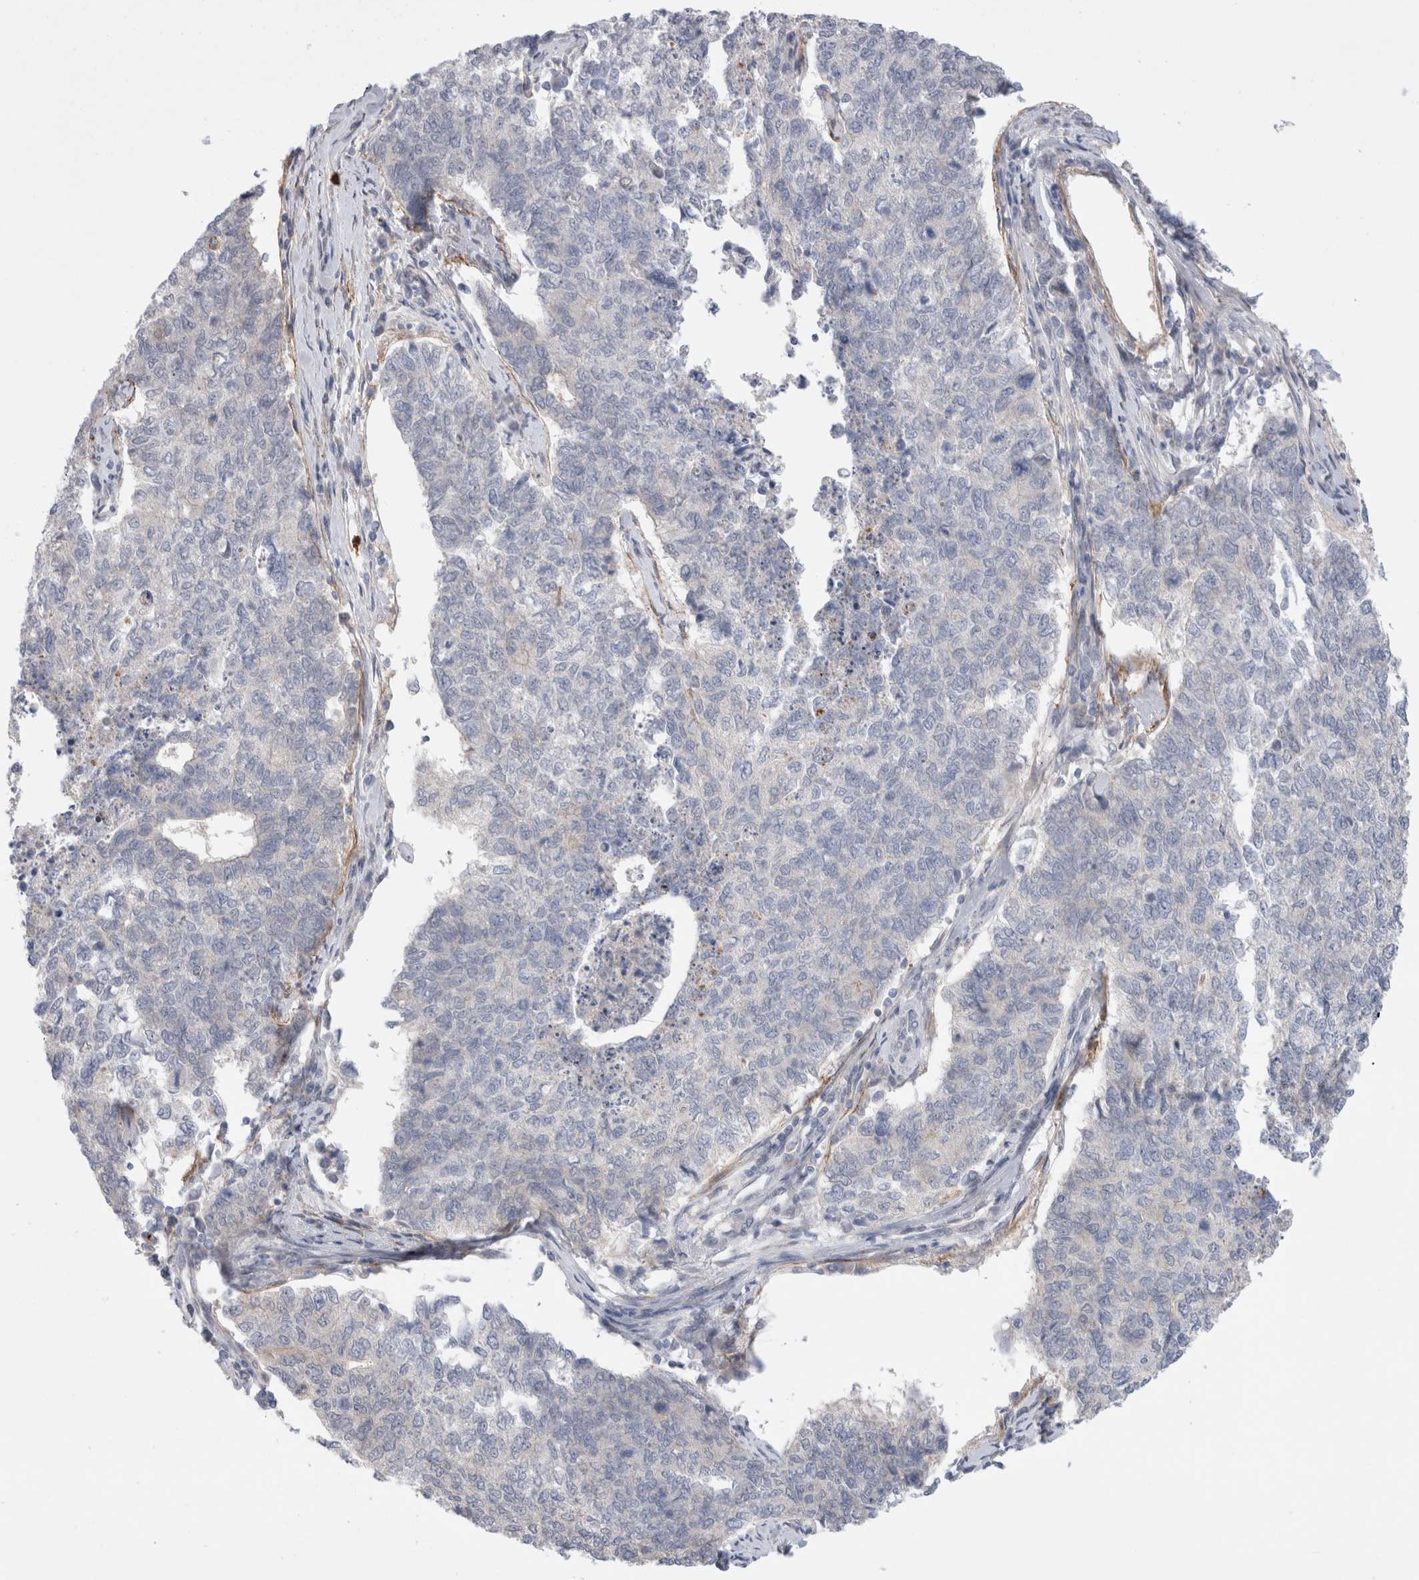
{"staining": {"intensity": "negative", "quantity": "none", "location": "none"}, "tissue": "cervical cancer", "cell_type": "Tumor cells", "image_type": "cancer", "snomed": [{"axis": "morphology", "description": "Squamous cell carcinoma, NOS"}, {"axis": "topography", "description": "Cervix"}], "caption": "DAB immunohistochemical staining of squamous cell carcinoma (cervical) reveals no significant positivity in tumor cells.", "gene": "GSDMB", "patient": {"sex": "female", "age": 63}}